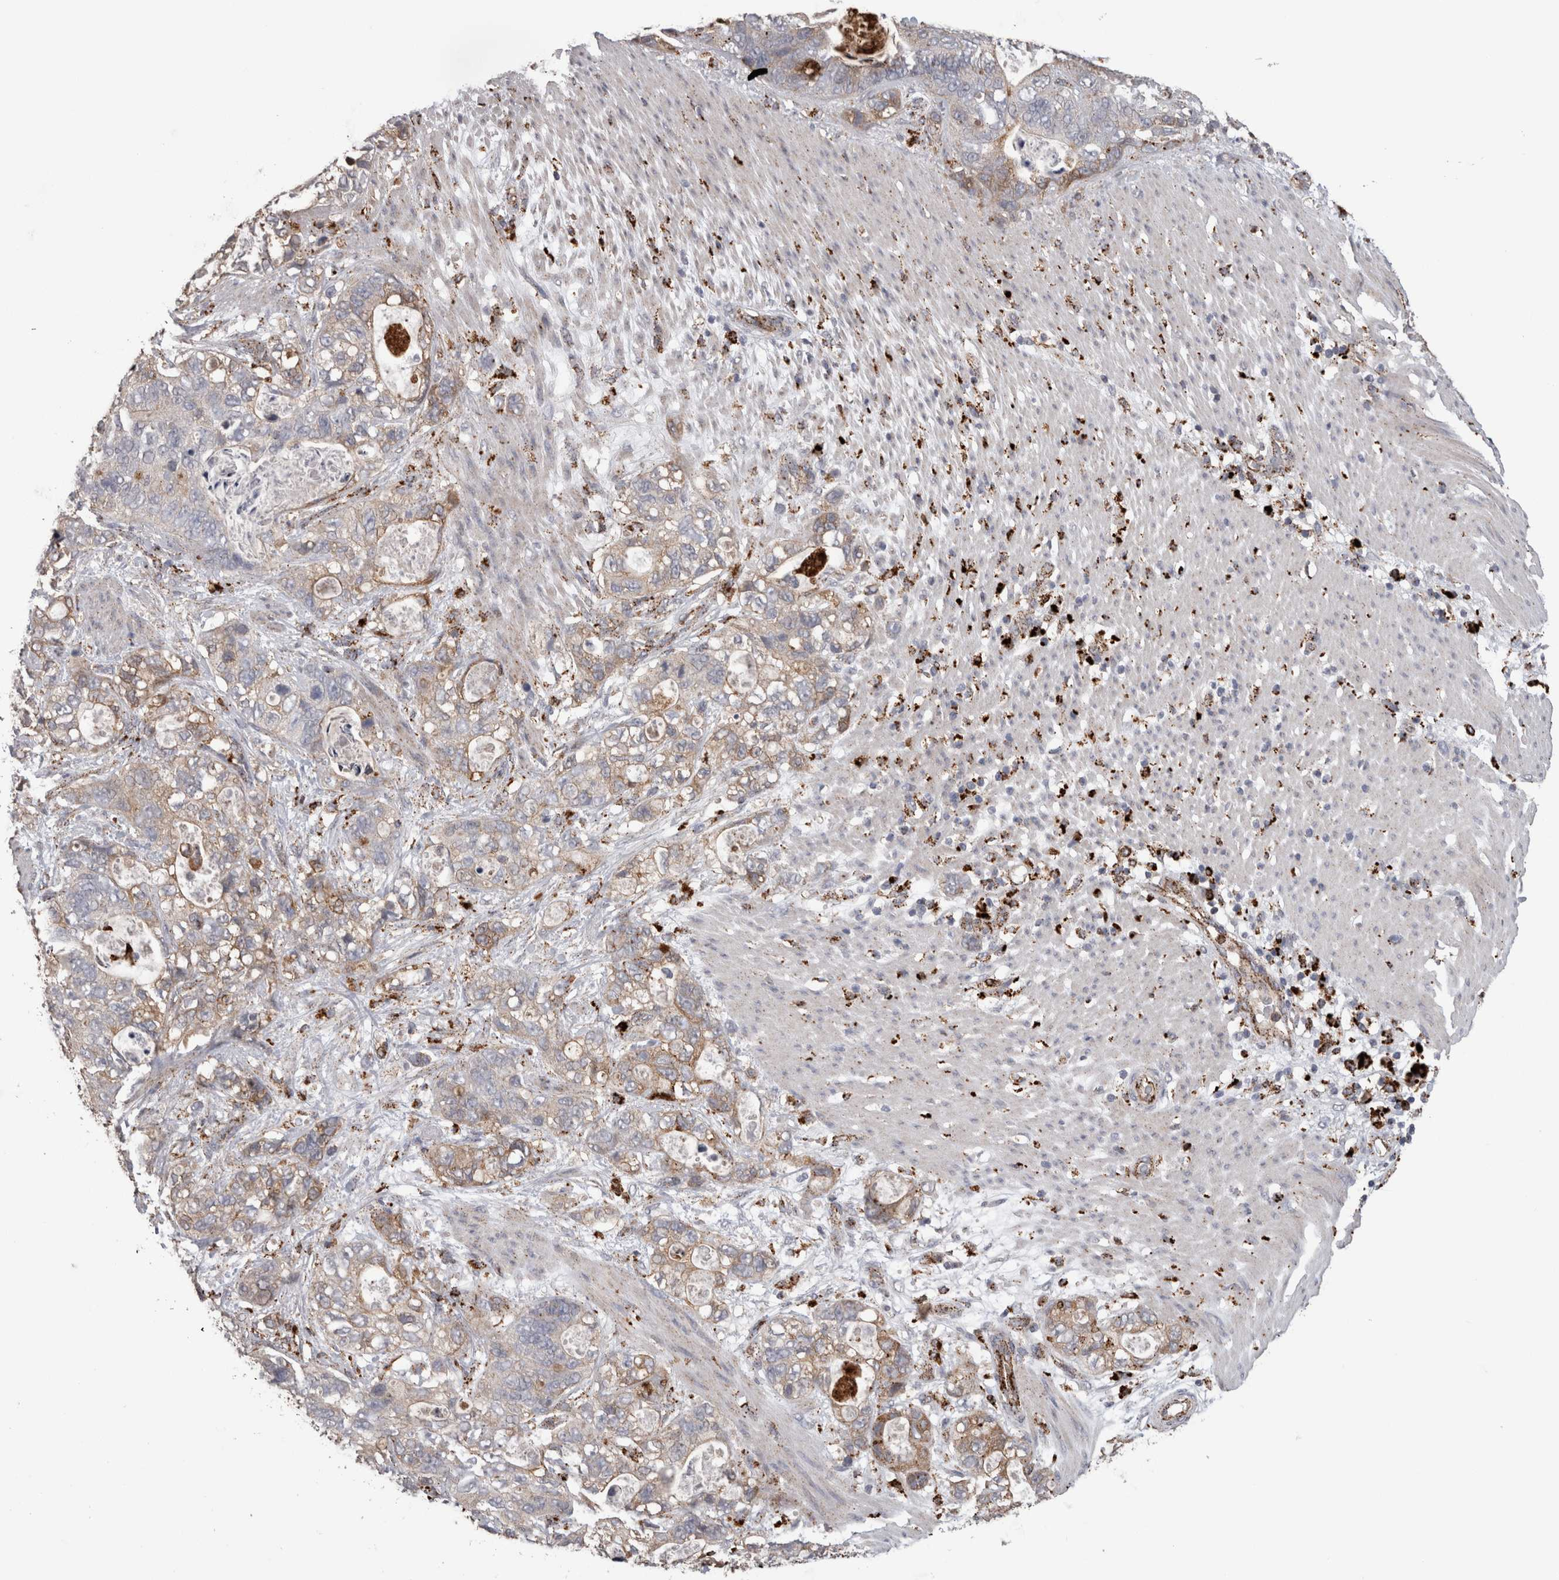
{"staining": {"intensity": "weak", "quantity": ">75%", "location": "cytoplasmic/membranous"}, "tissue": "stomach cancer", "cell_type": "Tumor cells", "image_type": "cancer", "snomed": [{"axis": "morphology", "description": "Normal tissue, NOS"}, {"axis": "morphology", "description": "Adenocarcinoma, NOS"}, {"axis": "topography", "description": "Stomach"}], "caption": "Protein expression analysis of human stomach cancer (adenocarcinoma) reveals weak cytoplasmic/membranous positivity in about >75% of tumor cells.", "gene": "CTSZ", "patient": {"sex": "female", "age": 89}}